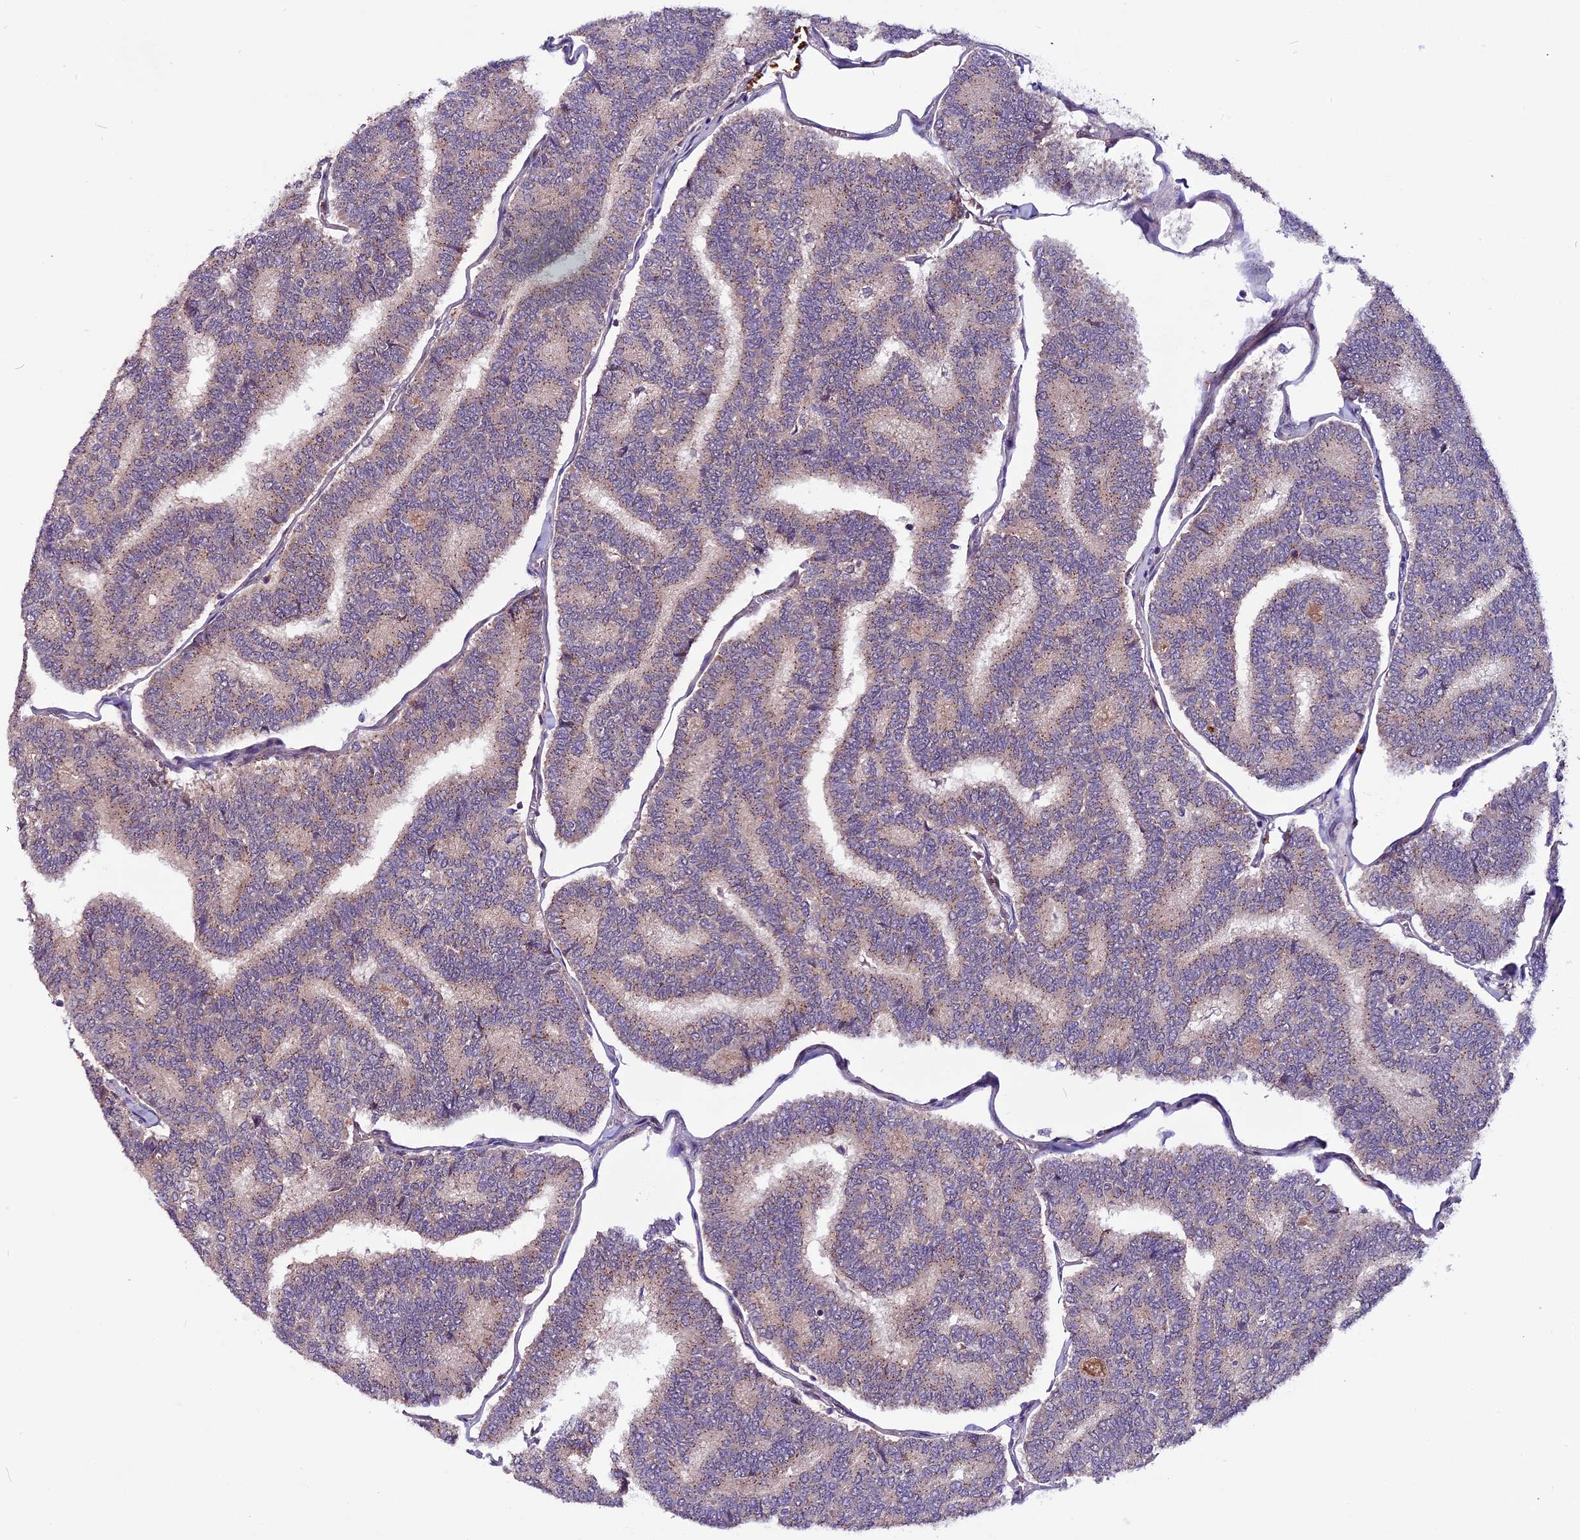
{"staining": {"intensity": "weak", "quantity": ">75%", "location": "cytoplasmic/membranous"}, "tissue": "thyroid cancer", "cell_type": "Tumor cells", "image_type": "cancer", "snomed": [{"axis": "morphology", "description": "Papillary adenocarcinoma, NOS"}, {"axis": "topography", "description": "Thyroid gland"}], "caption": "Human thyroid cancer (papillary adenocarcinoma) stained with a protein marker exhibits weak staining in tumor cells.", "gene": "RINL", "patient": {"sex": "female", "age": 35}}